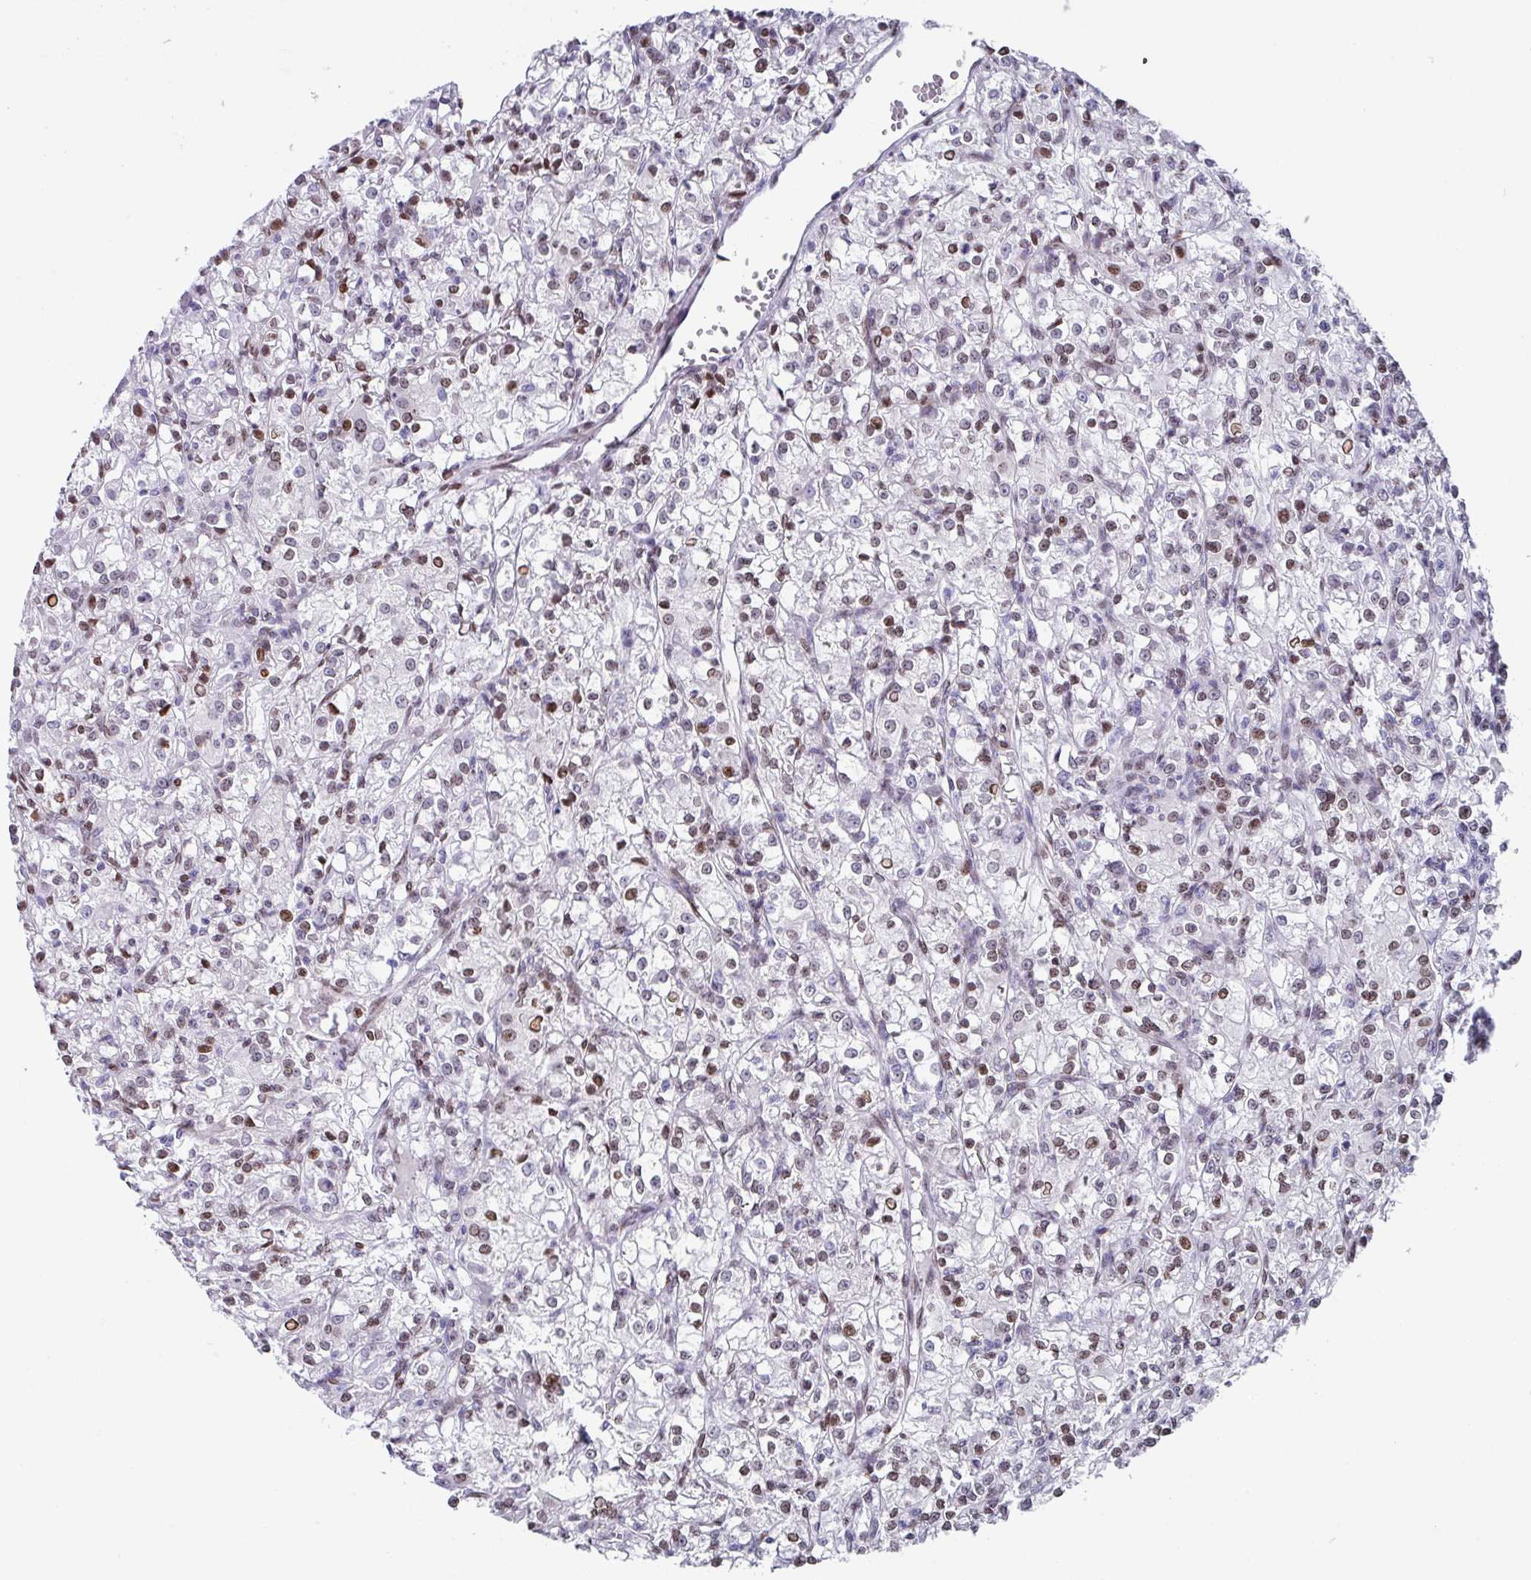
{"staining": {"intensity": "moderate", "quantity": "25%-75%", "location": "nuclear"}, "tissue": "renal cancer", "cell_type": "Tumor cells", "image_type": "cancer", "snomed": [{"axis": "morphology", "description": "Adenocarcinoma, NOS"}, {"axis": "topography", "description": "Kidney"}], "caption": "A medium amount of moderate nuclear expression is seen in approximately 25%-75% of tumor cells in renal cancer tissue.", "gene": "TCF3", "patient": {"sex": "female", "age": 59}}